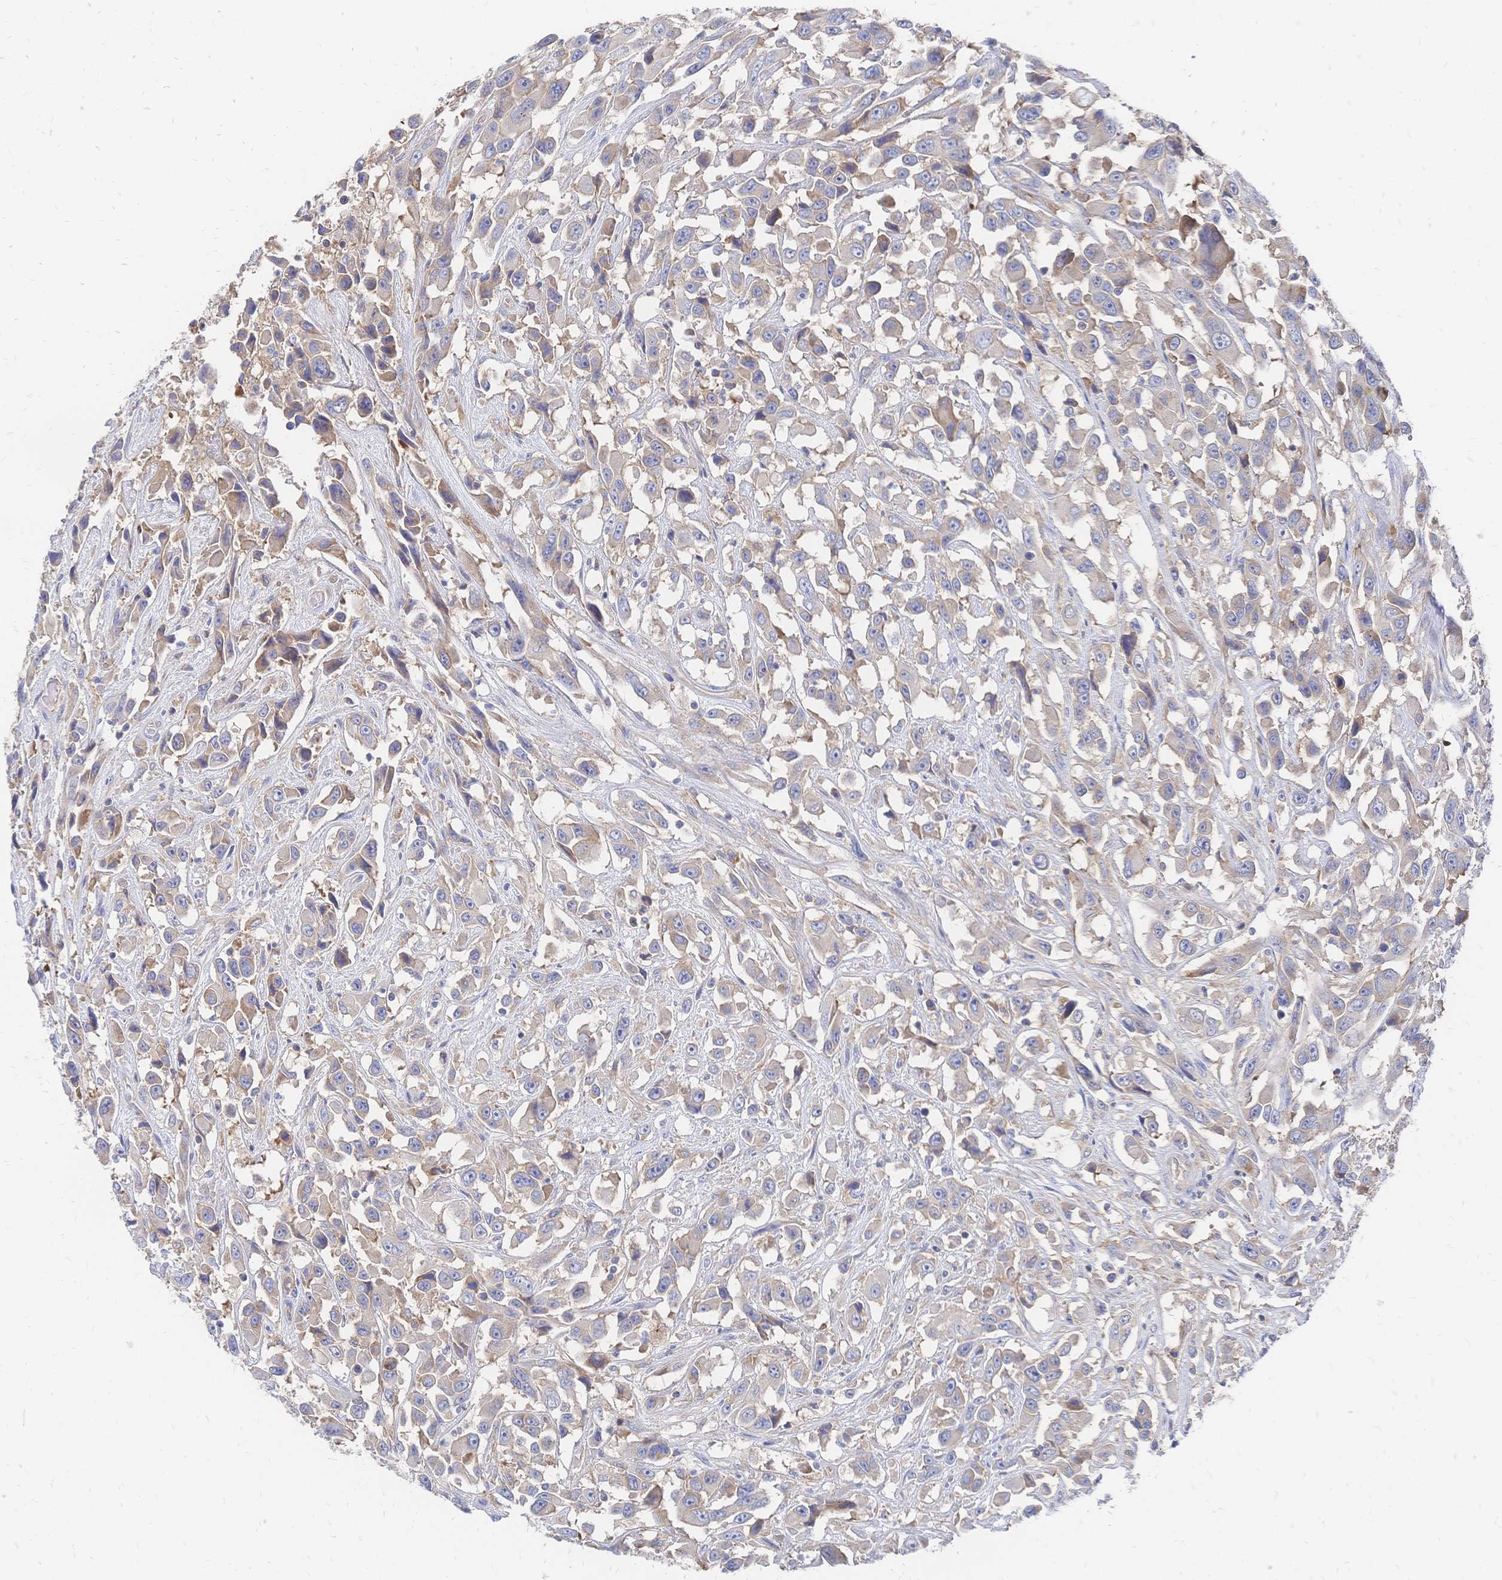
{"staining": {"intensity": "weak", "quantity": ">75%", "location": "cytoplasmic/membranous"}, "tissue": "urothelial cancer", "cell_type": "Tumor cells", "image_type": "cancer", "snomed": [{"axis": "morphology", "description": "Urothelial carcinoma, High grade"}, {"axis": "topography", "description": "Urinary bladder"}], "caption": "Immunohistochemical staining of urothelial cancer reveals low levels of weak cytoplasmic/membranous staining in approximately >75% of tumor cells. The protein is stained brown, and the nuclei are stained in blue (DAB IHC with brightfield microscopy, high magnification).", "gene": "SORBS1", "patient": {"sex": "male", "age": 53}}